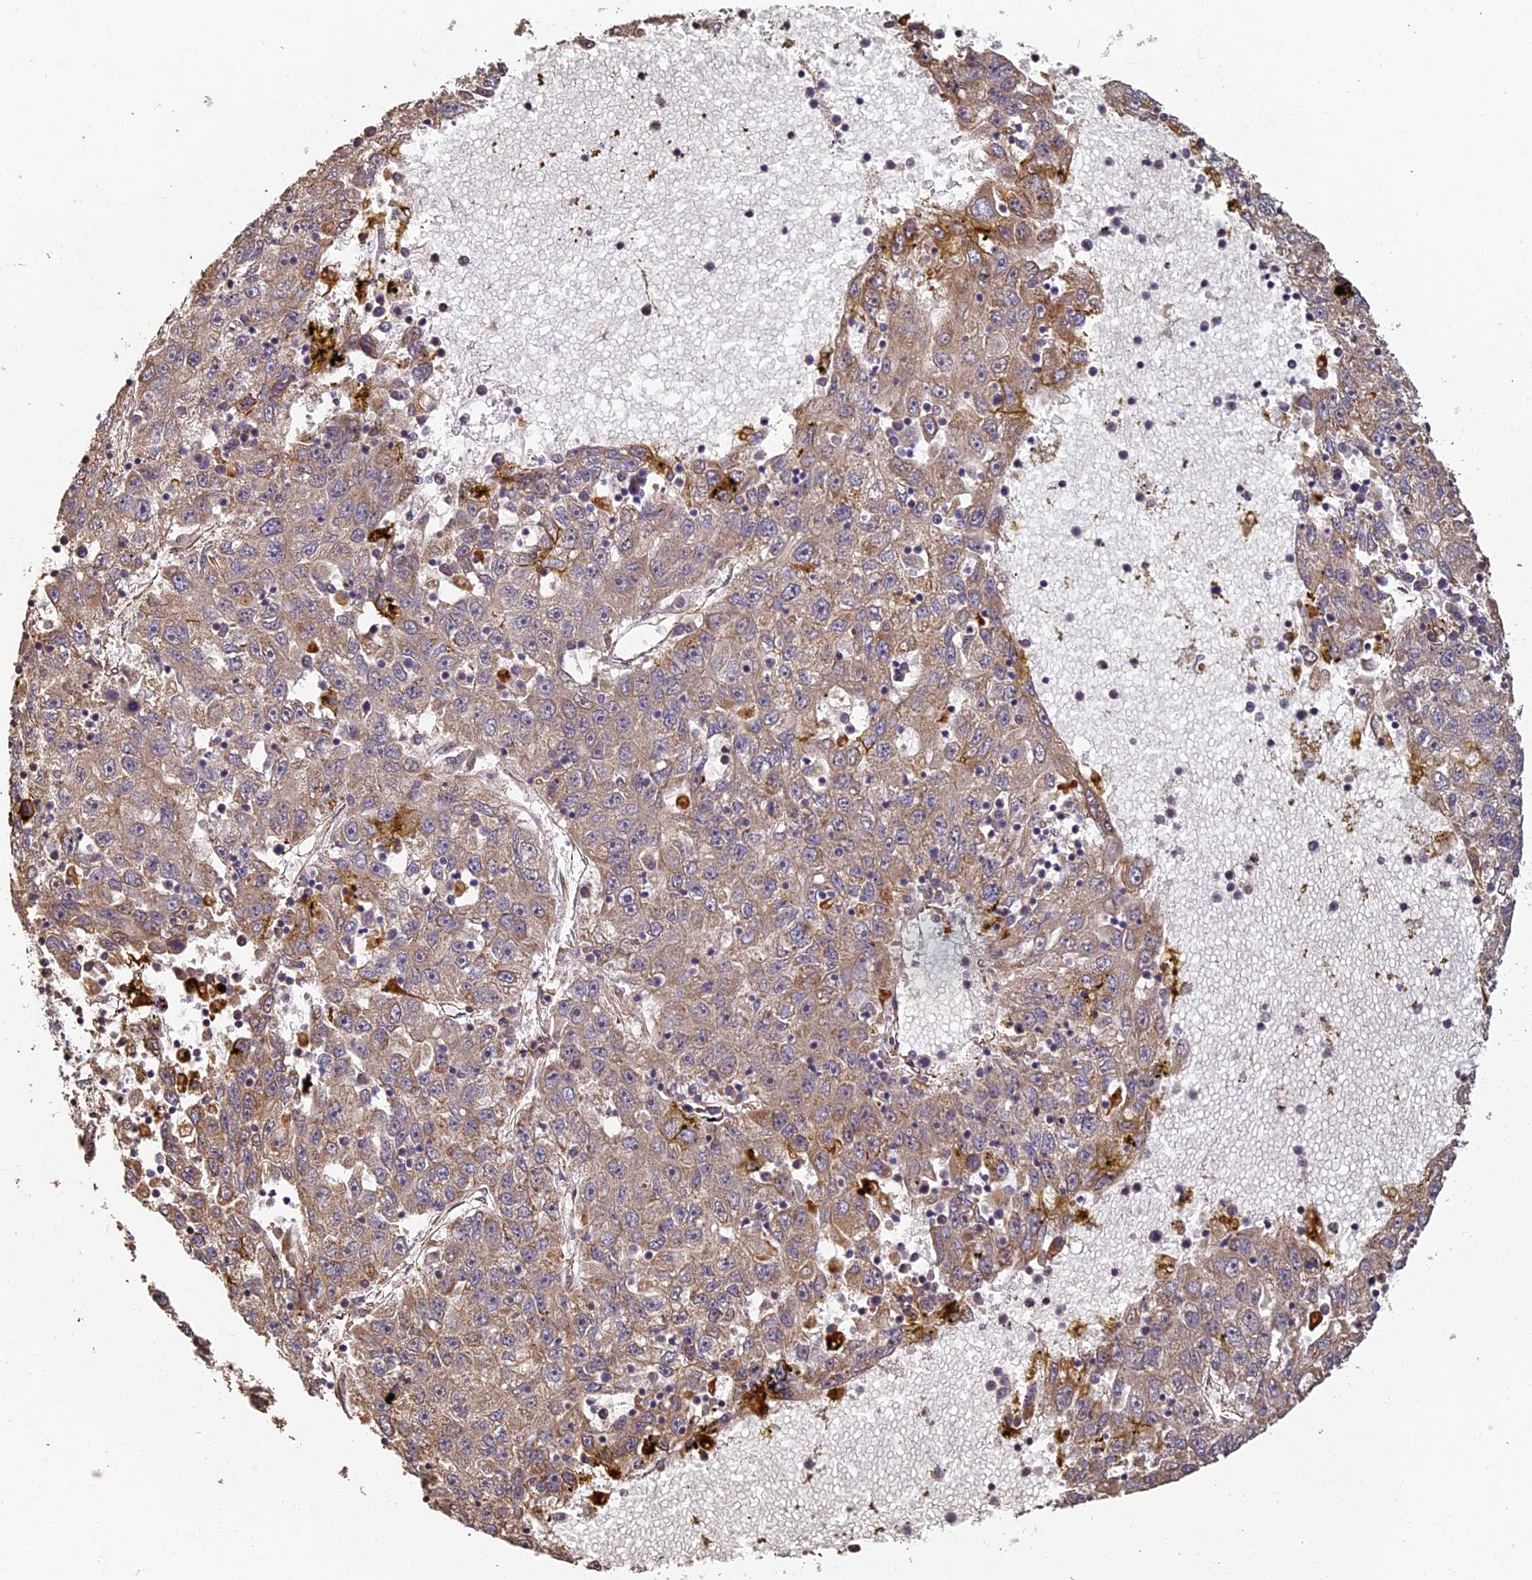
{"staining": {"intensity": "weak", "quantity": ">75%", "location": "cytoplasmic/membranous"}, "tissue": "liver cancer", "cell_type": "Tumor cells", "image_type": "cancer", "snomed": [{"axis": "morphology", "description": "Carcinoma, Hepatocellular, NOS"}, {"axis": "topography", "description": "Liver"}], "caption": "This photomicrograph demonstrates IHC staining of hepatocellular carcinoma (liver), with low weak cytoplasmic/membranous expression in approximately >75% of tumor cells.", "gene": "LRRC57", "patient": {"sex": "male", "age": 49}}